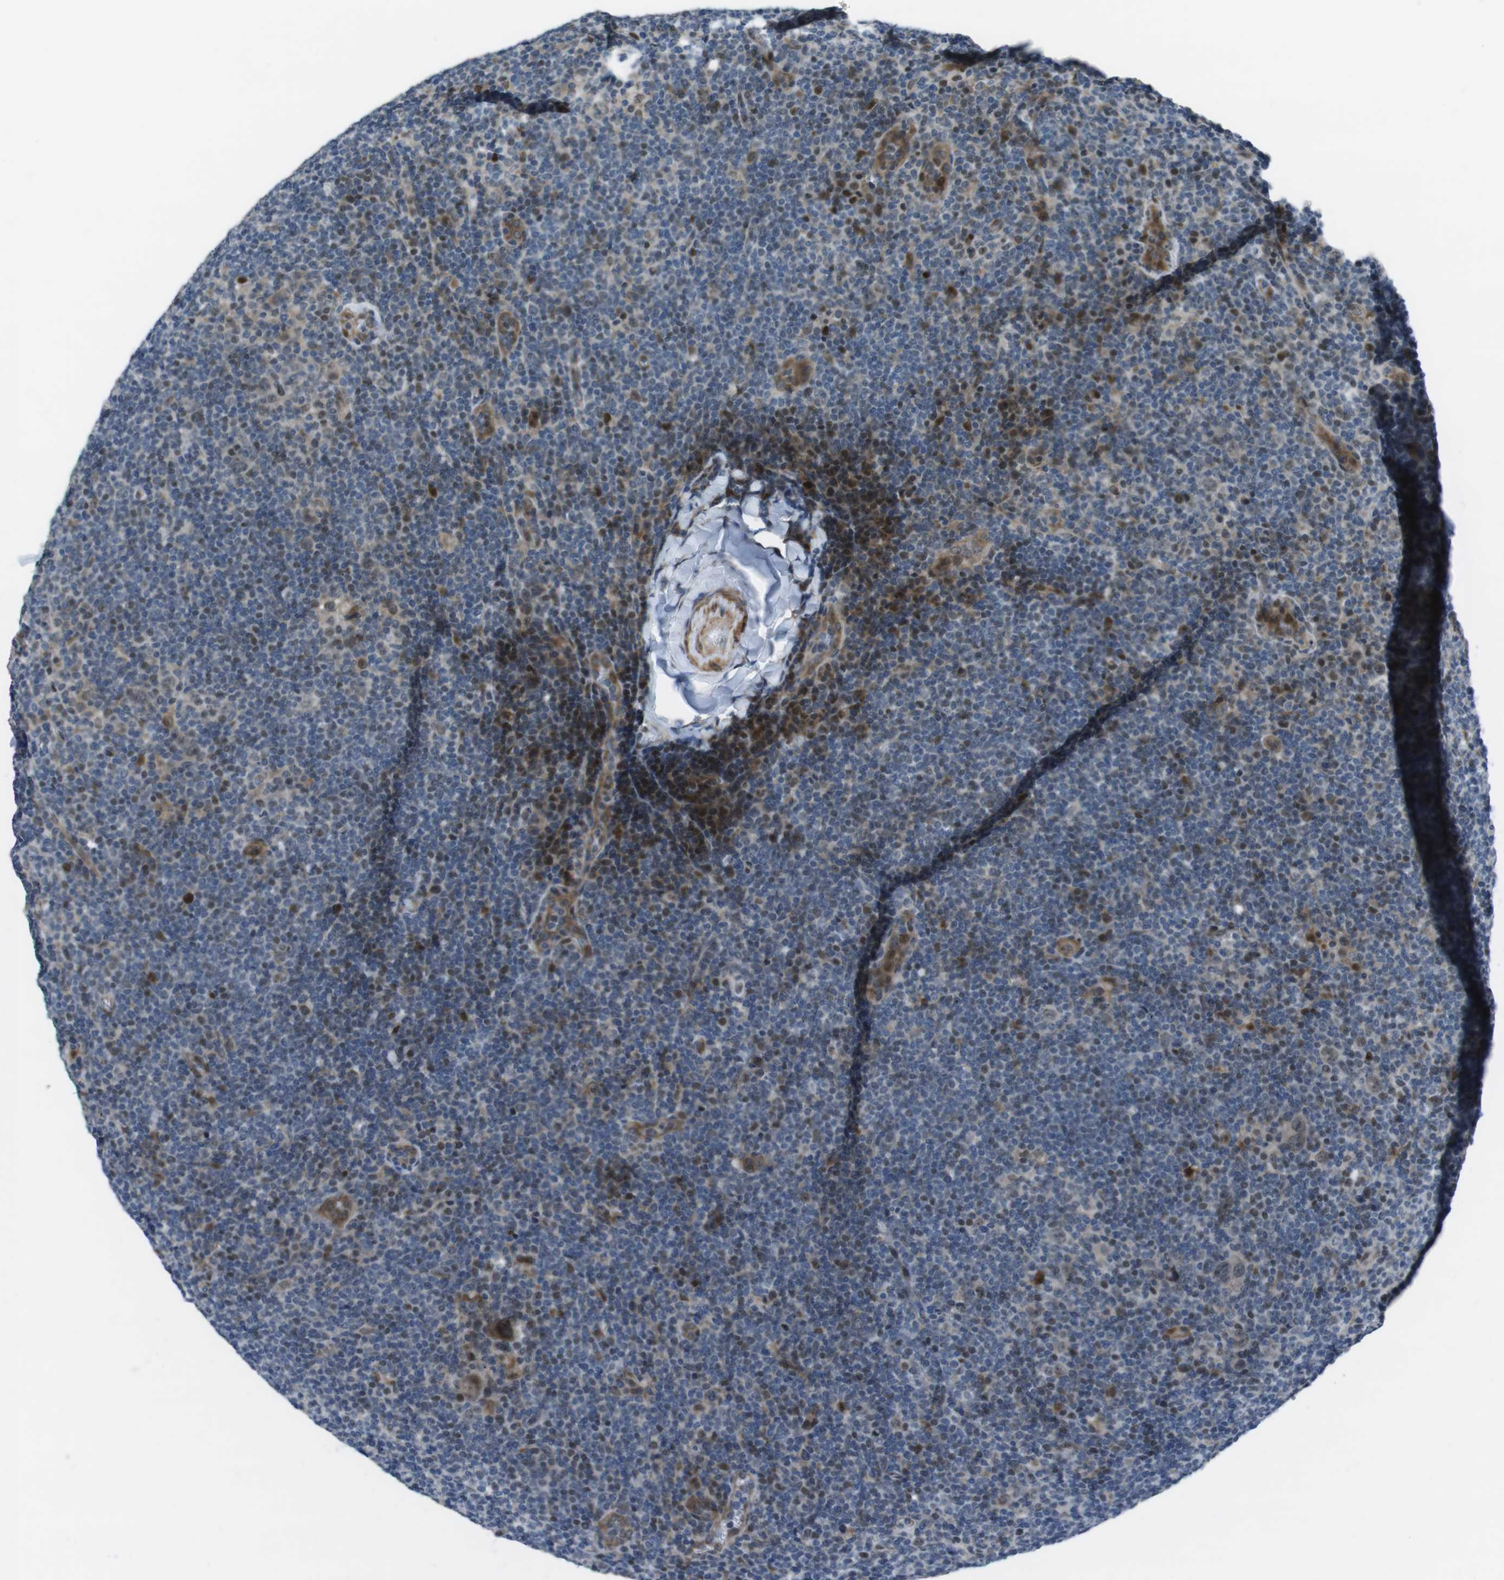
{"staining": {"intensity": "moderate", "quantity": "25%-75%", "location": "cytoplasmic/membranous,nuclear"}, "tissue": "lymphoma", "cell_type": "Tumor cells", "image_type": "cancer", "snomed": [{"axis": "morphology", "description": "Hodgkin's disease, NOS"}, {"axis": "topography", "description": "Lymph node"}], "caption": "Moderate cytoplasmic/membranous and nuclear expression for a protein is appreciated in about 25%-75% of tumor cells of Hodgkin's disease using IHC.", "gene": "PBRM1", "patient": {"sex": "female", "age": 57}}